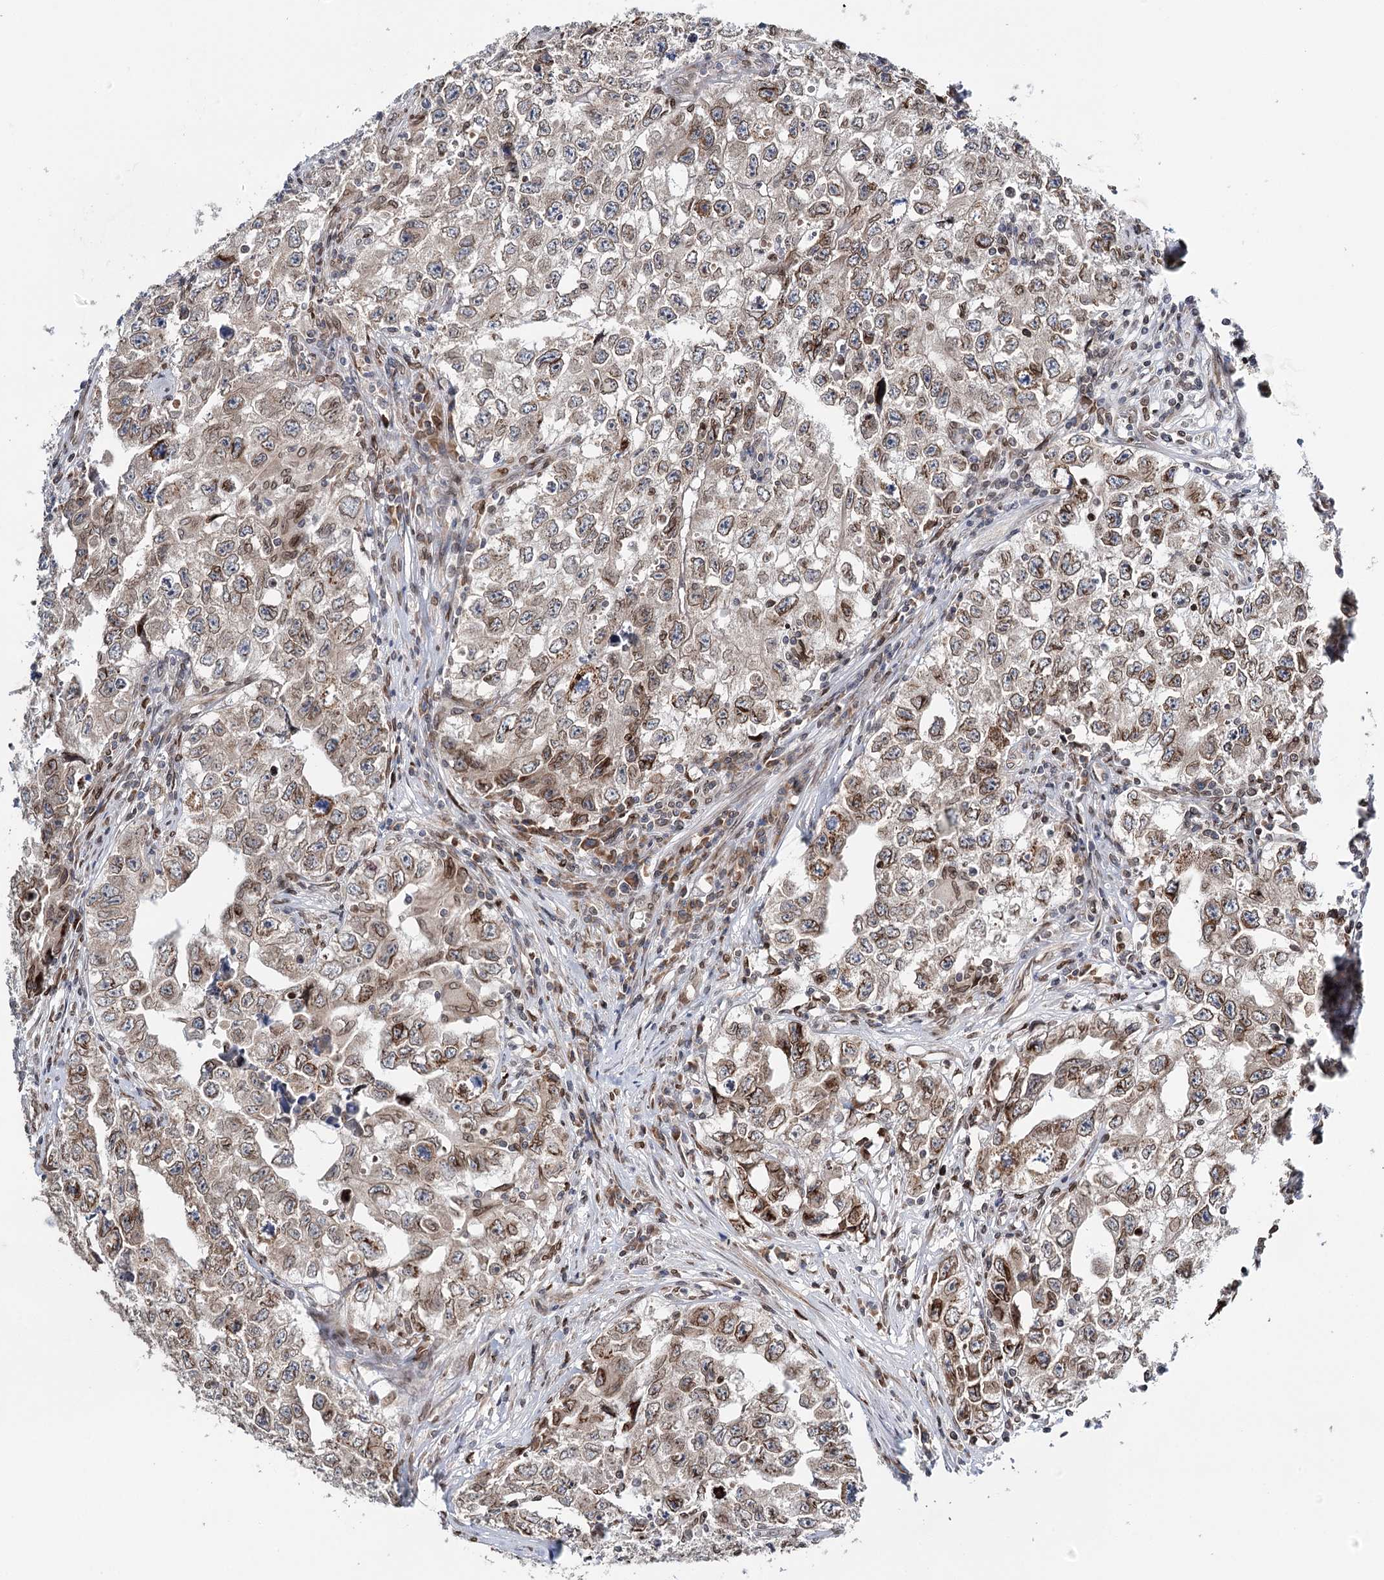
{"staining": {"intensity": "moderate", "quantity": "25%-75%", "location": "cytoplasmic/membranous,nuclear"}, "tissue": "testis cancer", "cell_type": "Tumor cells", "image_type": "cancer", "snomed": [{"axis": "morphology", "description": "Seminoma, NOS"}, {"axis": "morphology", "description": "Carcinoma, Embryonal, NOS"}, {"axis": "topography", "description": "Testis"}], "caption": "Brown immunohistochemical staining in human testis cancer (embryonal carcinoma) demonstrates moderate cytoplasmic/membranous and nuclear expression in approximately 25%-75% of tumor cells.", "gene": "CFAP46", "patient": {"sex": "male", "age": 43}}